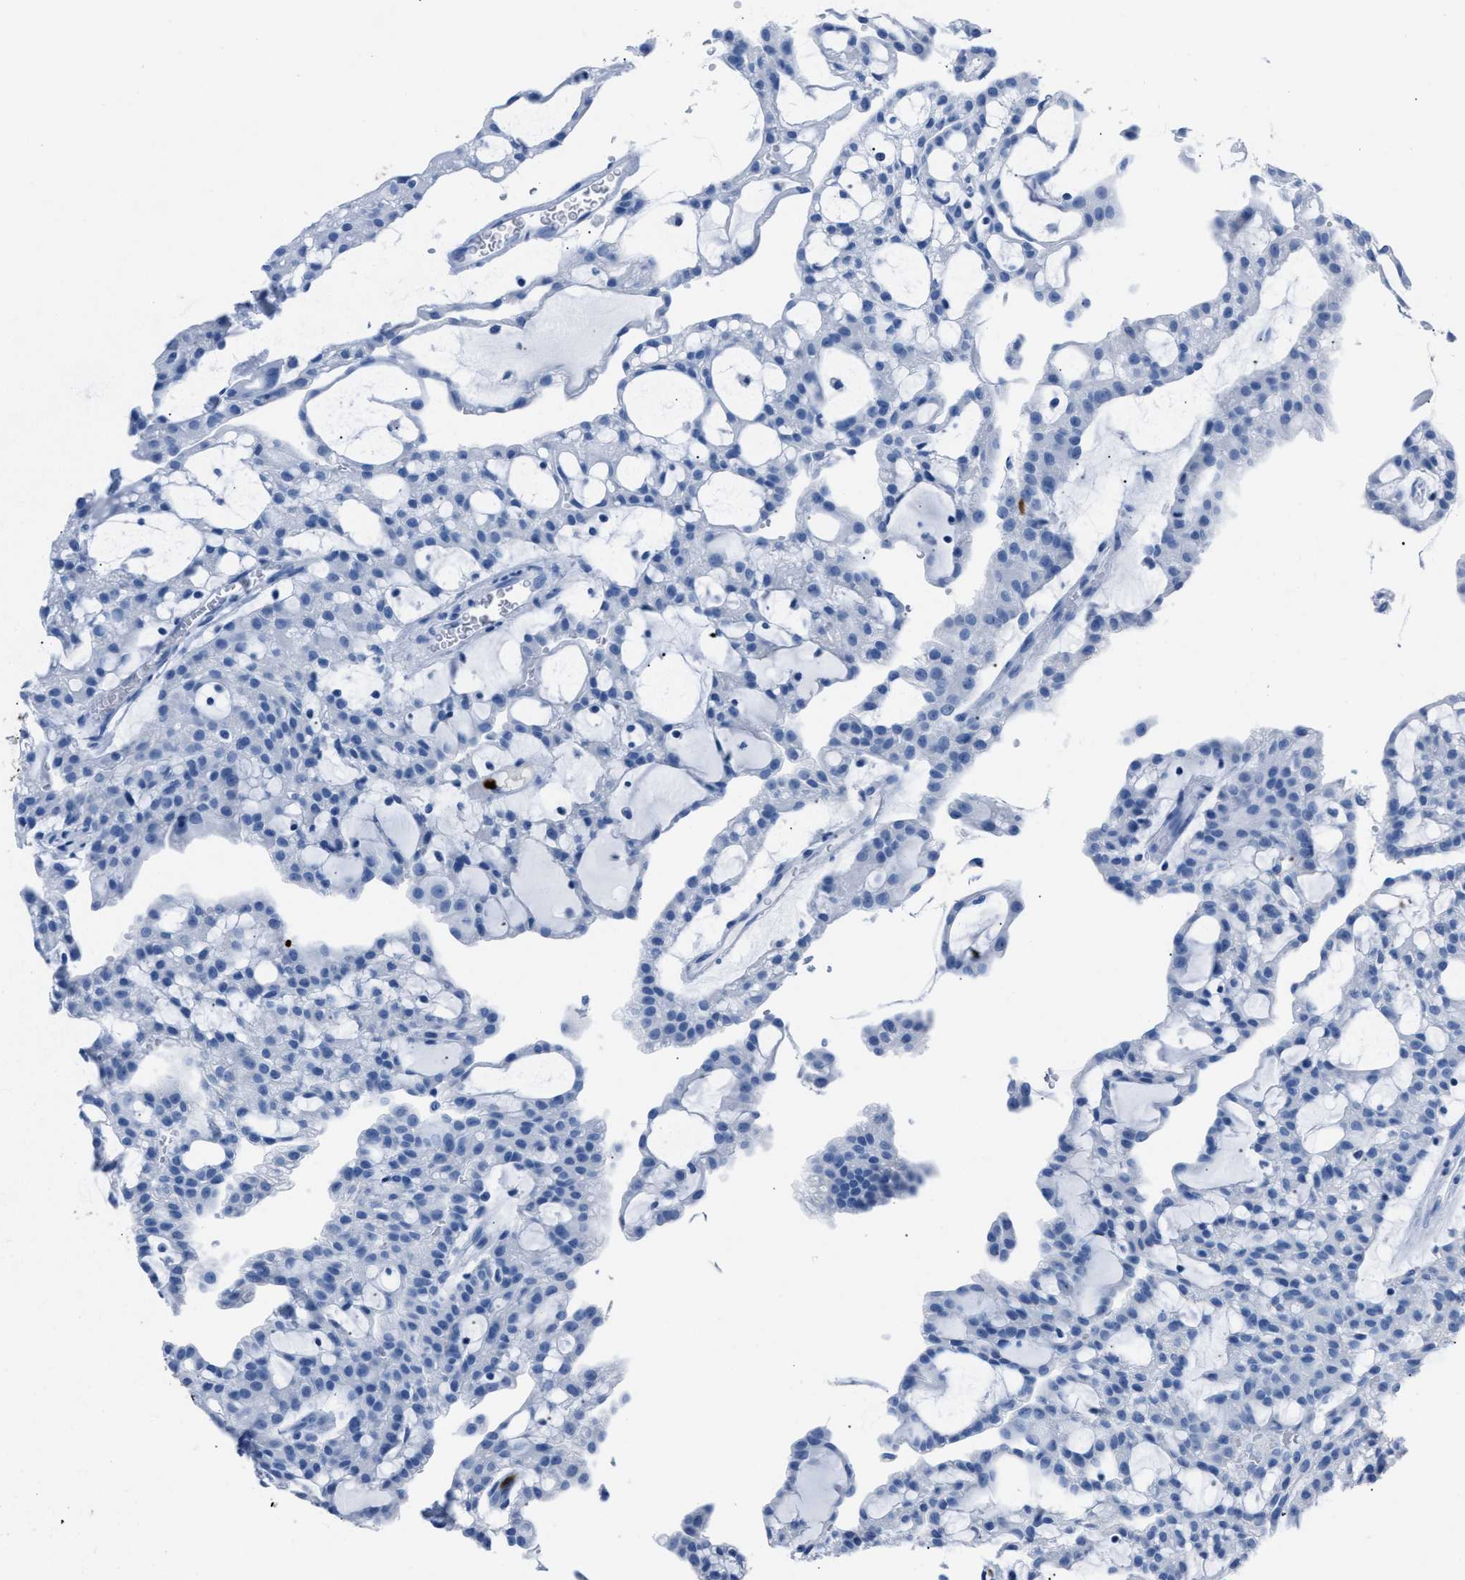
{"staining": {"intensity": "negative", "quantity": "none", "location": "none"}, "tissue": "renal cancer", "cell_type": "Tumor cells", "image_type": "cancer", "snomed": [{"axis": "morphology", "description": "Adenocarcinoma, NOS"}, {"axis": "topography", "description": "Kidney"}], "caption": "DAB immunohistochemical staining of human renal cancer displays no significant staining in tumor cells.", "gene": "S100P", "patient": {"sex": "male", "age": 63}}